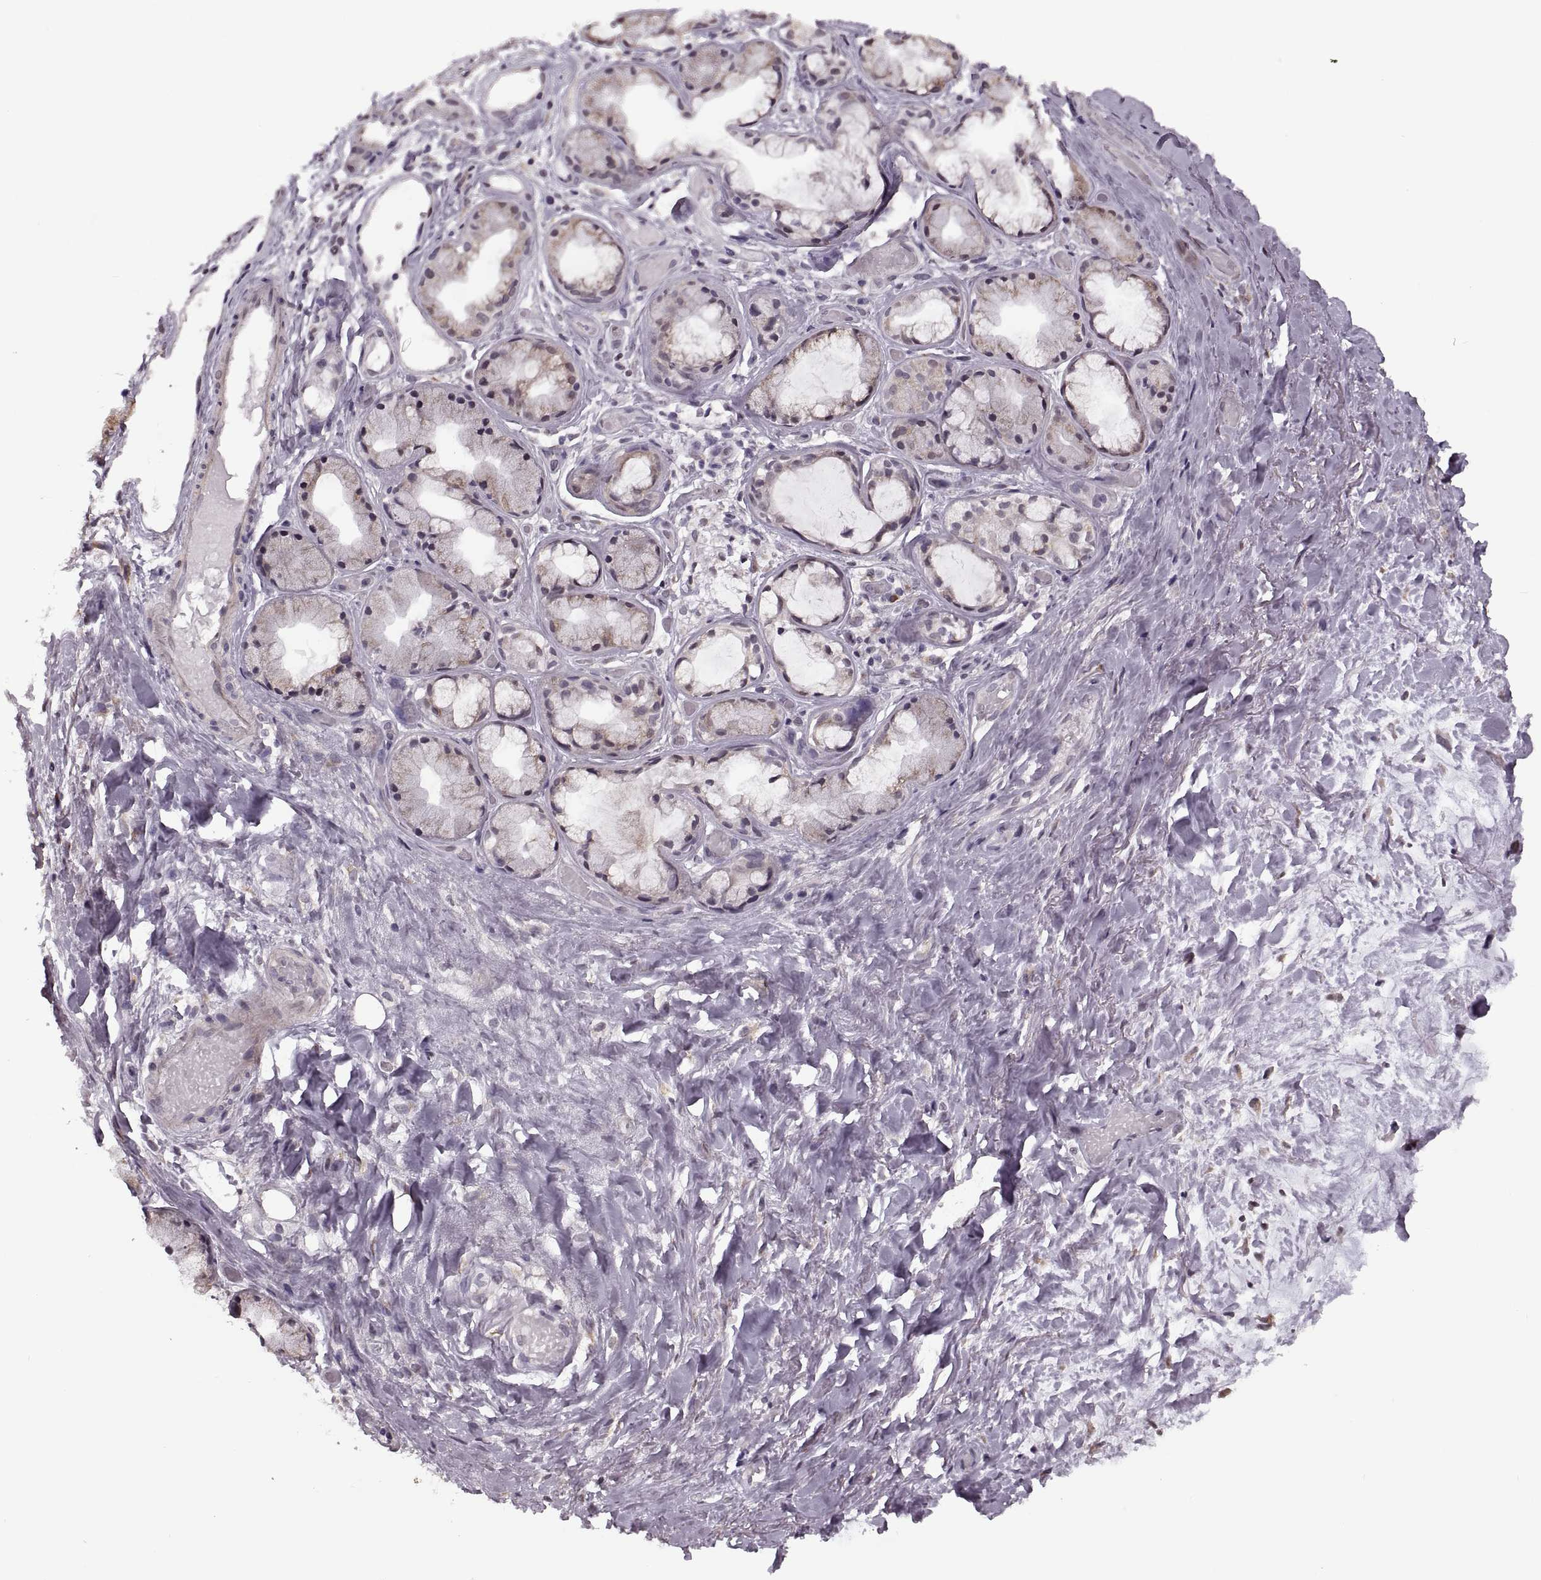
{"staining": {"intensity": "negative", "quantity": "none", "location": "none"}, "tissue": "soft tissue", "cell_type": "Chondrocytes", "image_type": "normal", "snomed": [{"axis": "morphology", "description": "Normal tissue, NOS"}, {"axis": "topography", "description": "Cartilage tissue"}], "caption": "Human soft tissue stained for a protein using immunohistochemistry (IHC) displays no staining in chondrocytes.", "gene": "PRSS37", "patient": {"sex": "male", "age": 62}}